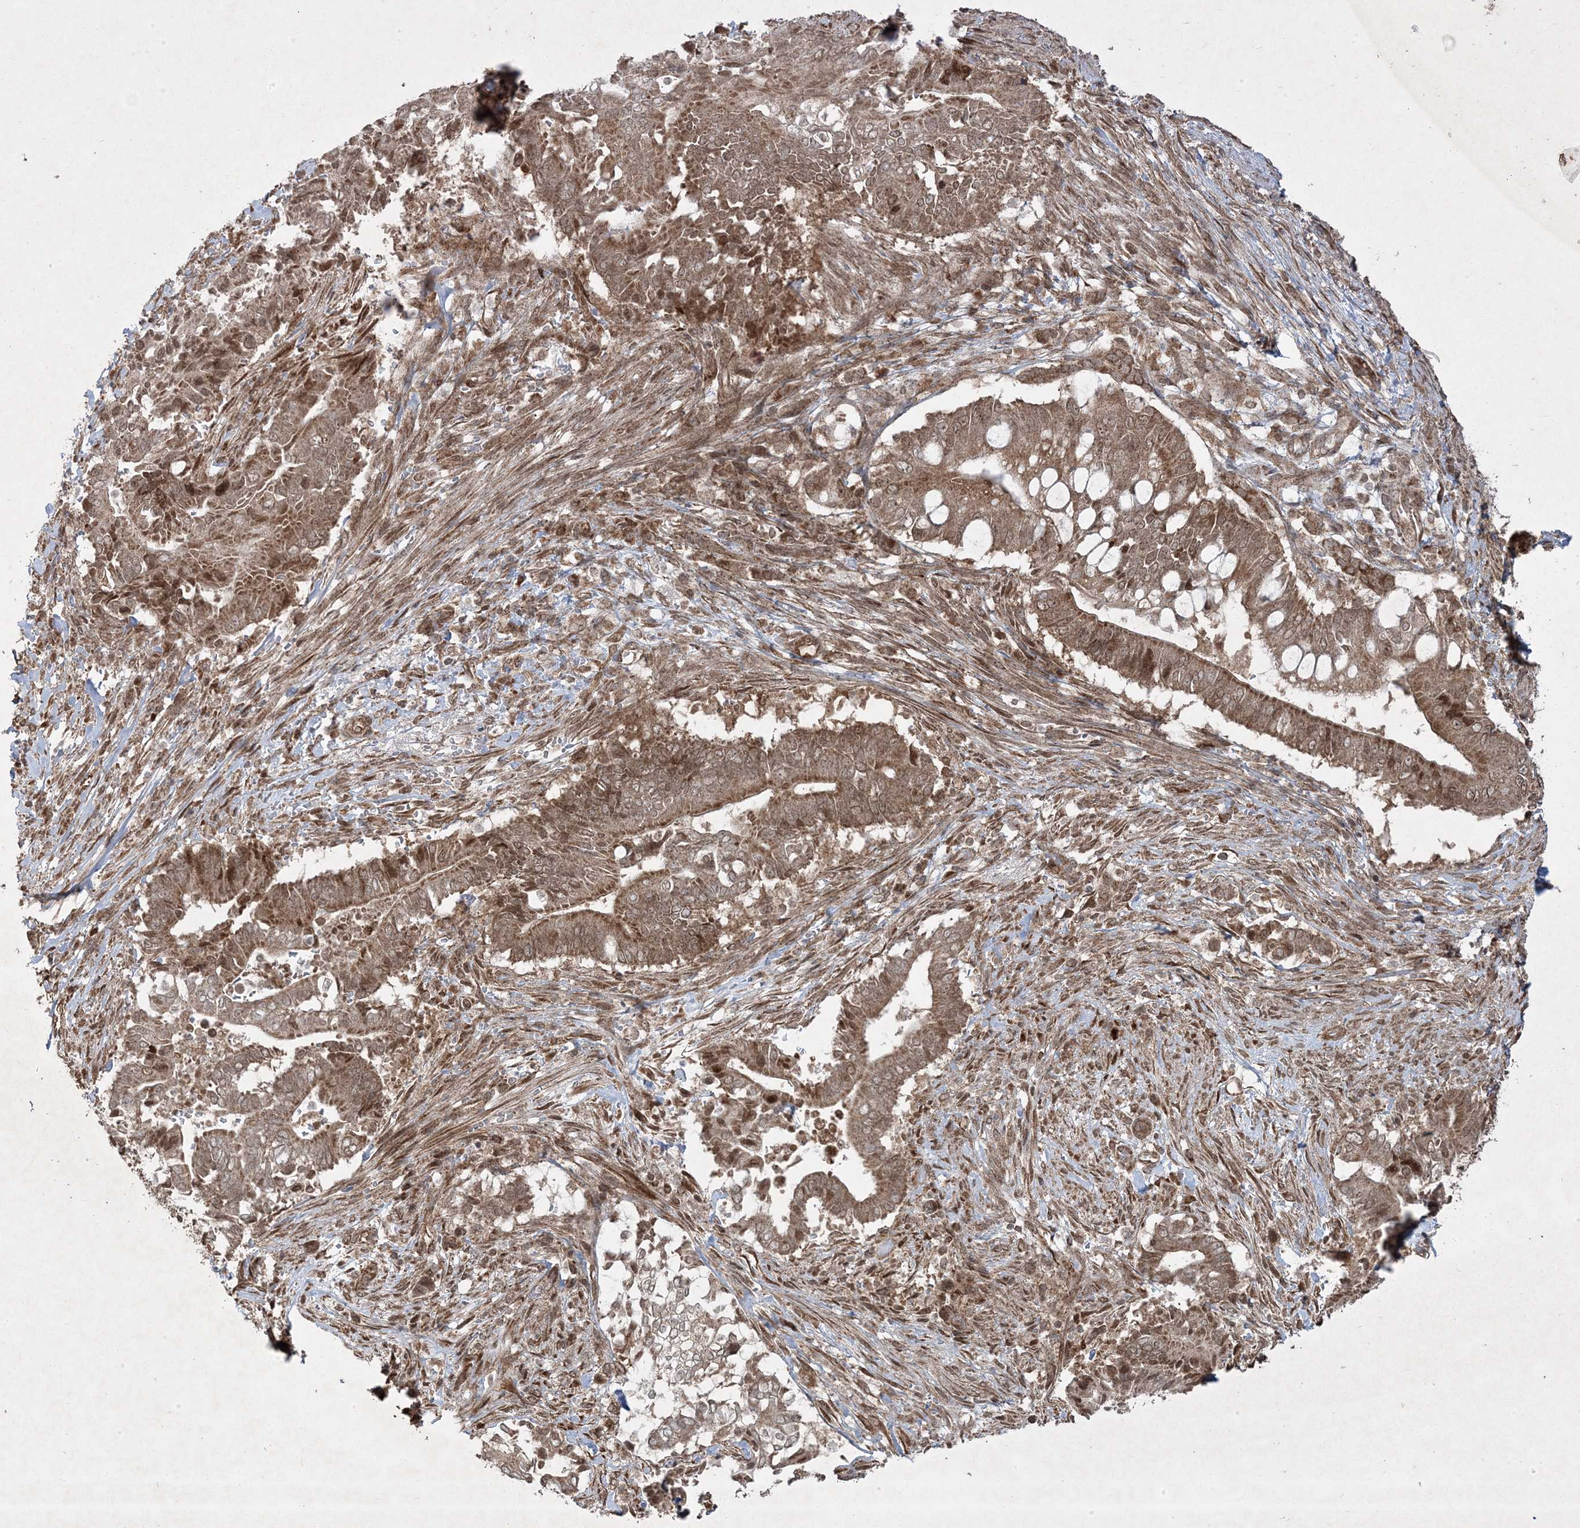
{"staining": {"intensity": "moderate", "quantity": ">75%", "location": "cytoplasmic/membranous,nuclear"}, "tissue": "pancreatic cancer", "cell_type": "Tumor cells", "image_type": "cancer", "snomed": [{"axis": "morphology", "description": "Adenocarcinoma, NOS"}, {"axis": "topography", "description": "Pancreas"}], "caption": "Immunohistochemical staining of adenocarcinoma (pancreatic) shows moderate cytoplasmic/membranous and nuclear protein expression in approximately >75% of tumor cells. The staining was performed using DAB, with brown indicating positive protein expression. Nuclei are stained blue with hematoxylin.", "gene": "PLEKHM2", "patient": {"sex": "male", "age": 68}}